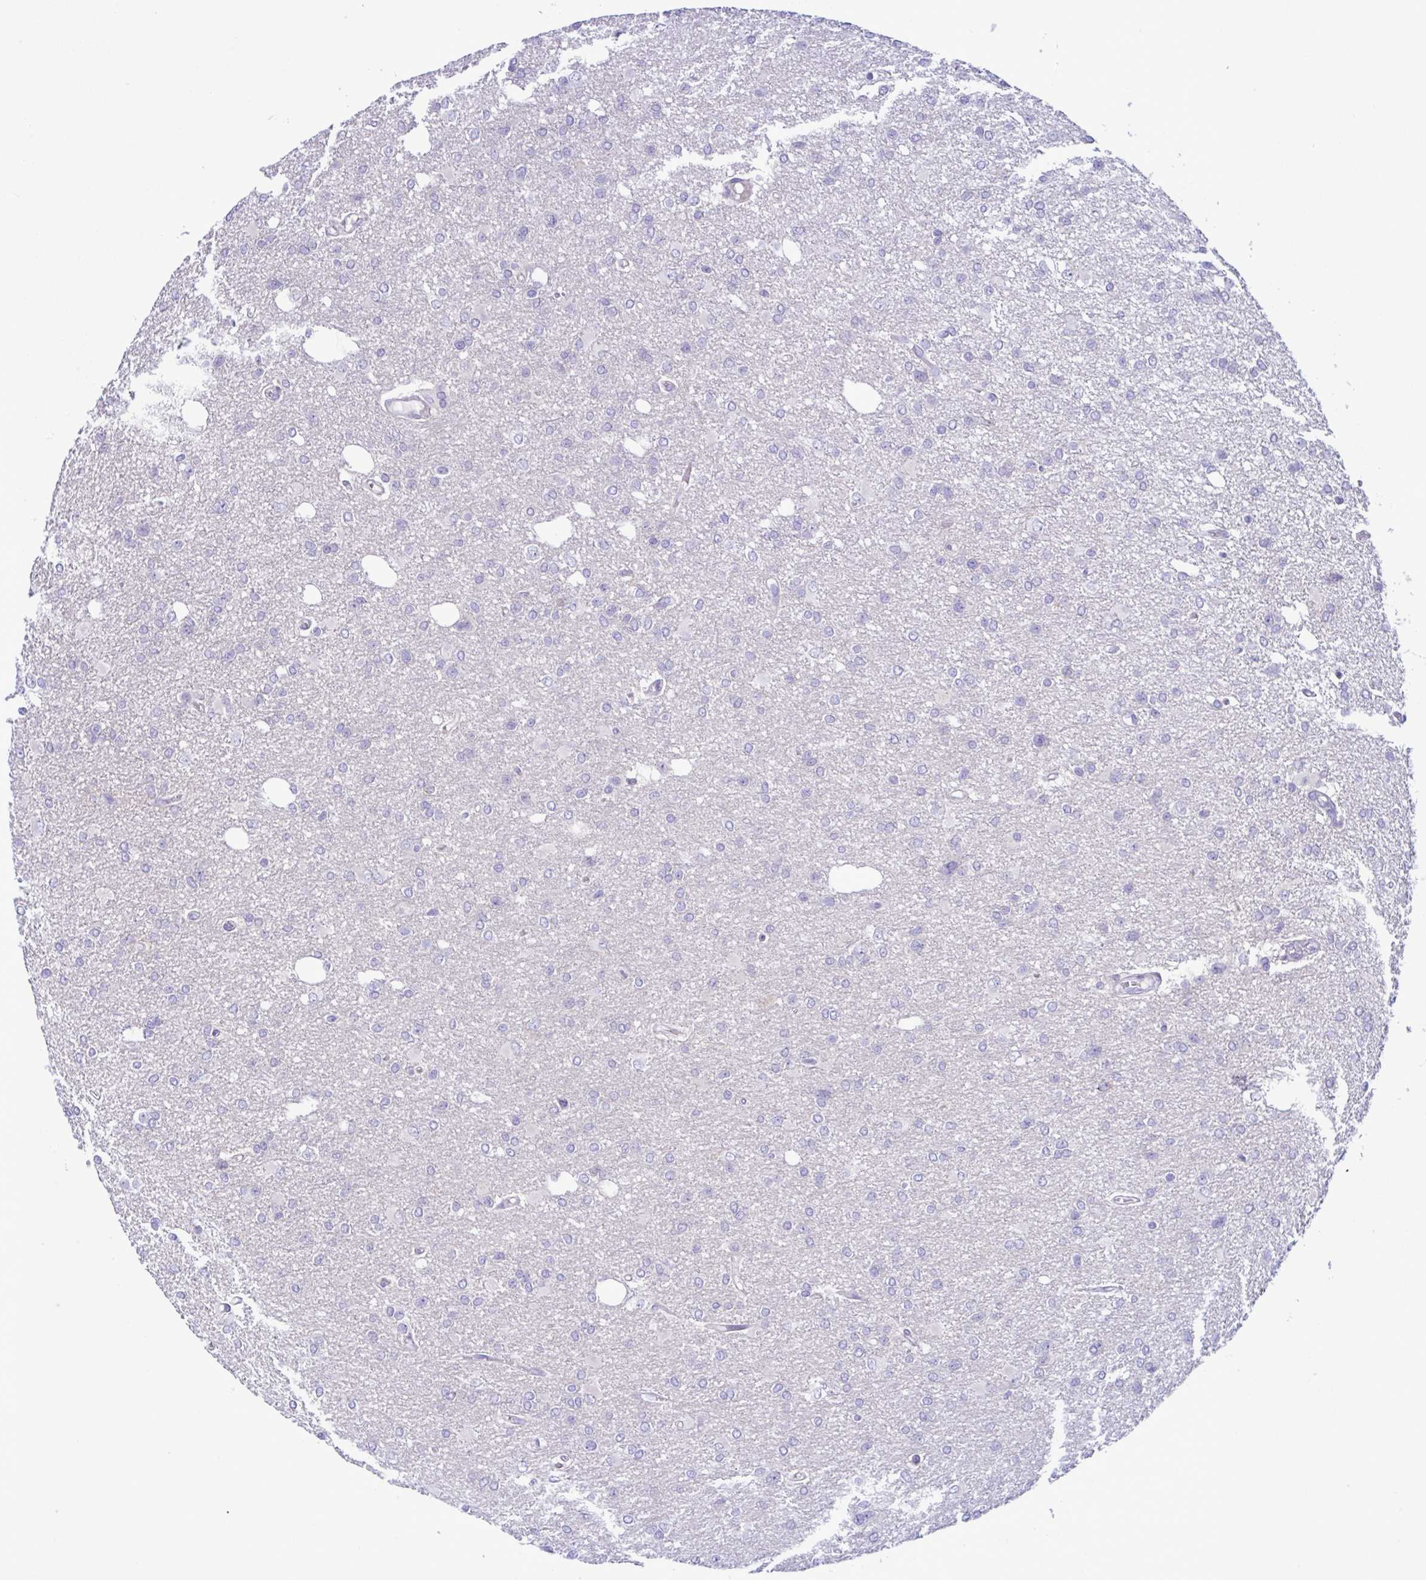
{"staining": {"intensity": "negative", "quantity": "none", "location": "none"}, "tissue": "glioma", "cell_type": "Tumor cells", "image_type": "cancer", "snomed": [{"axis": "morphology", "description": "Glioma, malignant, Low grade"}, {"axis": "topography", "description": "Brain"}], "caption": "Image shows no protein expression in tumor cells of malignant low-grade glioma tissue.", "gene": "SREBF1", "patient": {"sex": "male", "age": 26}}